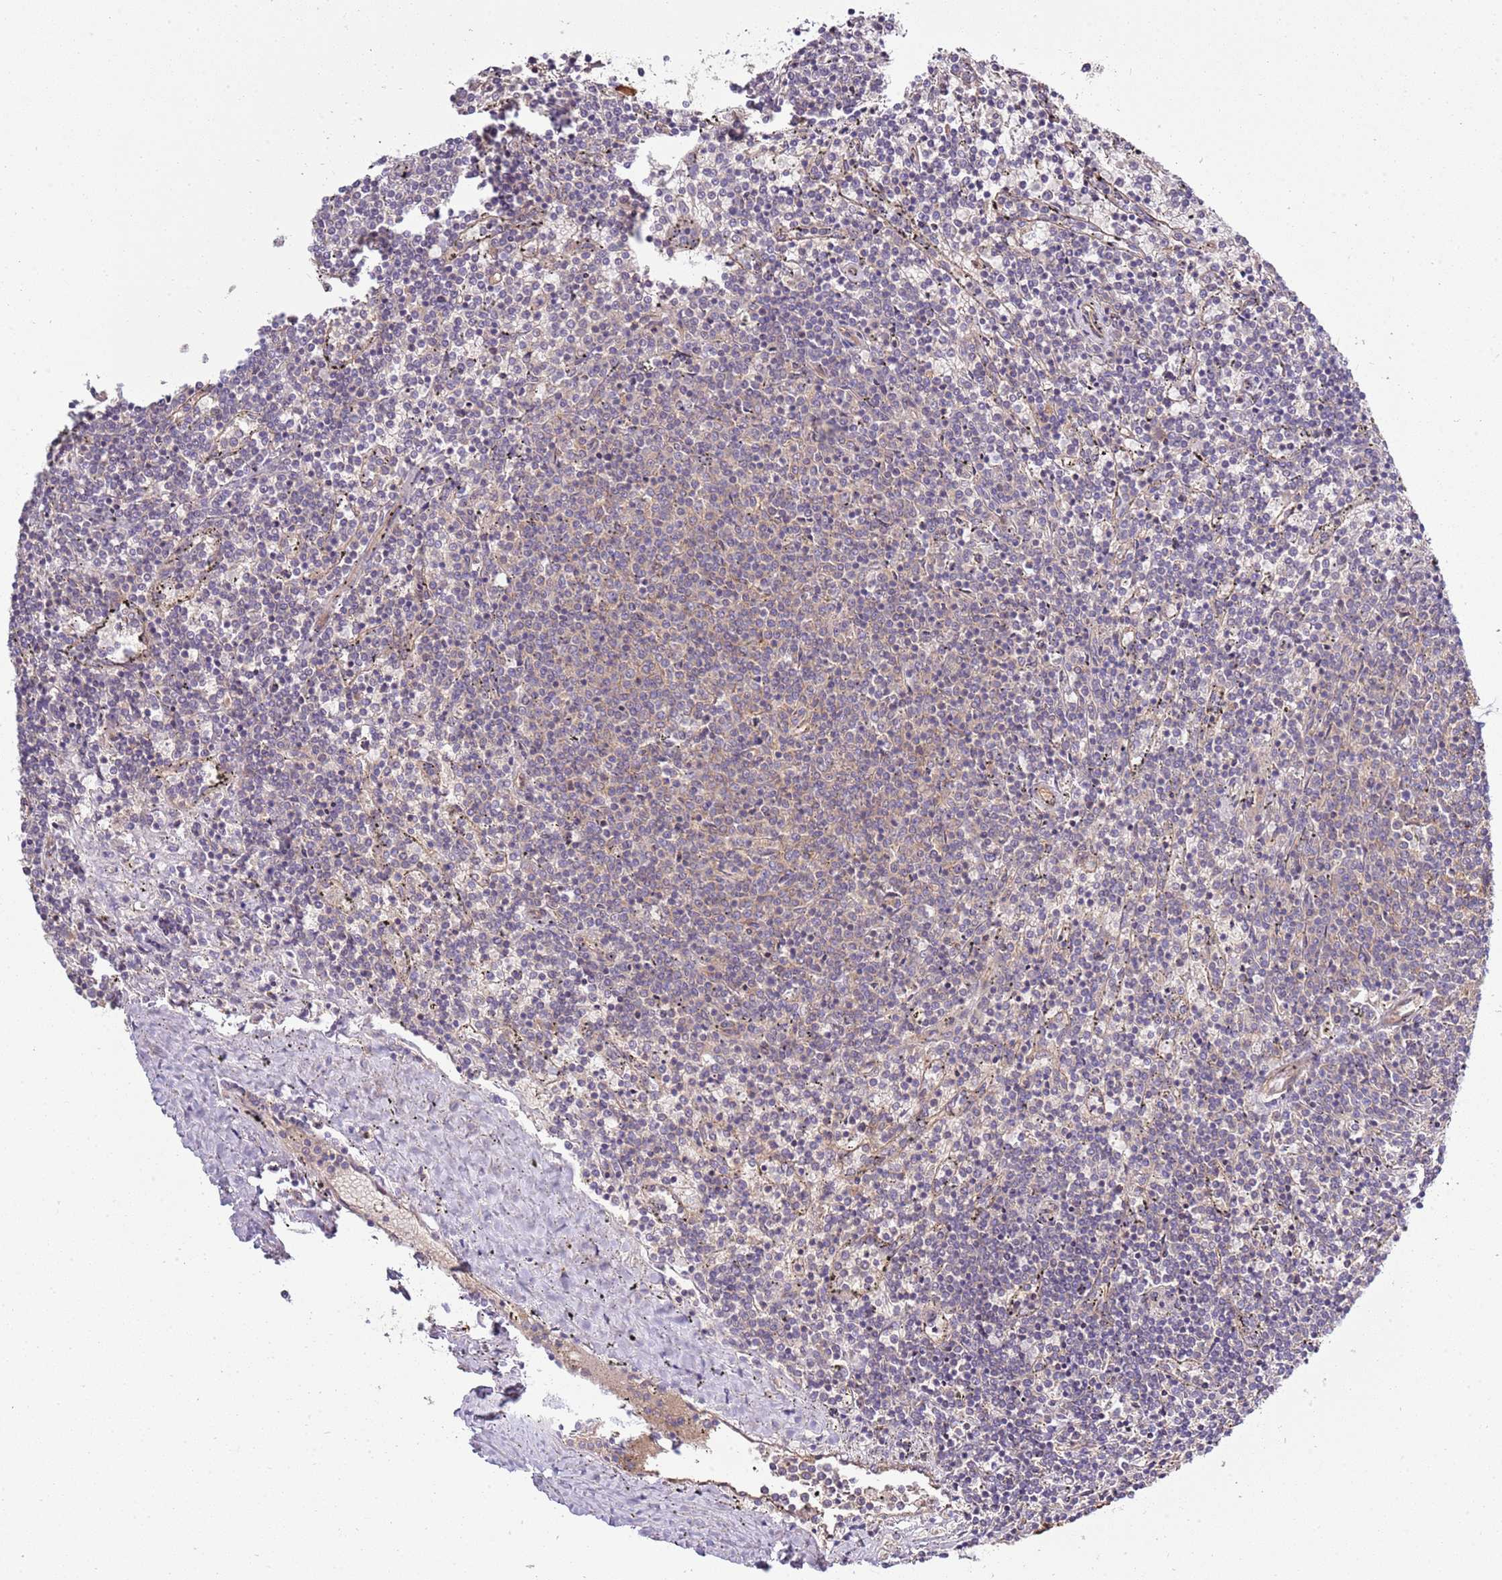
{"staining": {"intensity": "negative", "quantity": "none", "location": "none"}, "tissue": "lymphoma", "cell_type": "Tumor cells", "image_type": "cancer", "snomed": [{"axis": "morphology", "description": "Malignant lymphoma, non-Hodgkin's type, Low grade"}, {"axis": "topography", "description": "Spleen"}], "caption": "There is no significant positivity in tumor cells of lymphoma.", "gene": "GNL1", "patient": {"sex": "female", "age": 50}}